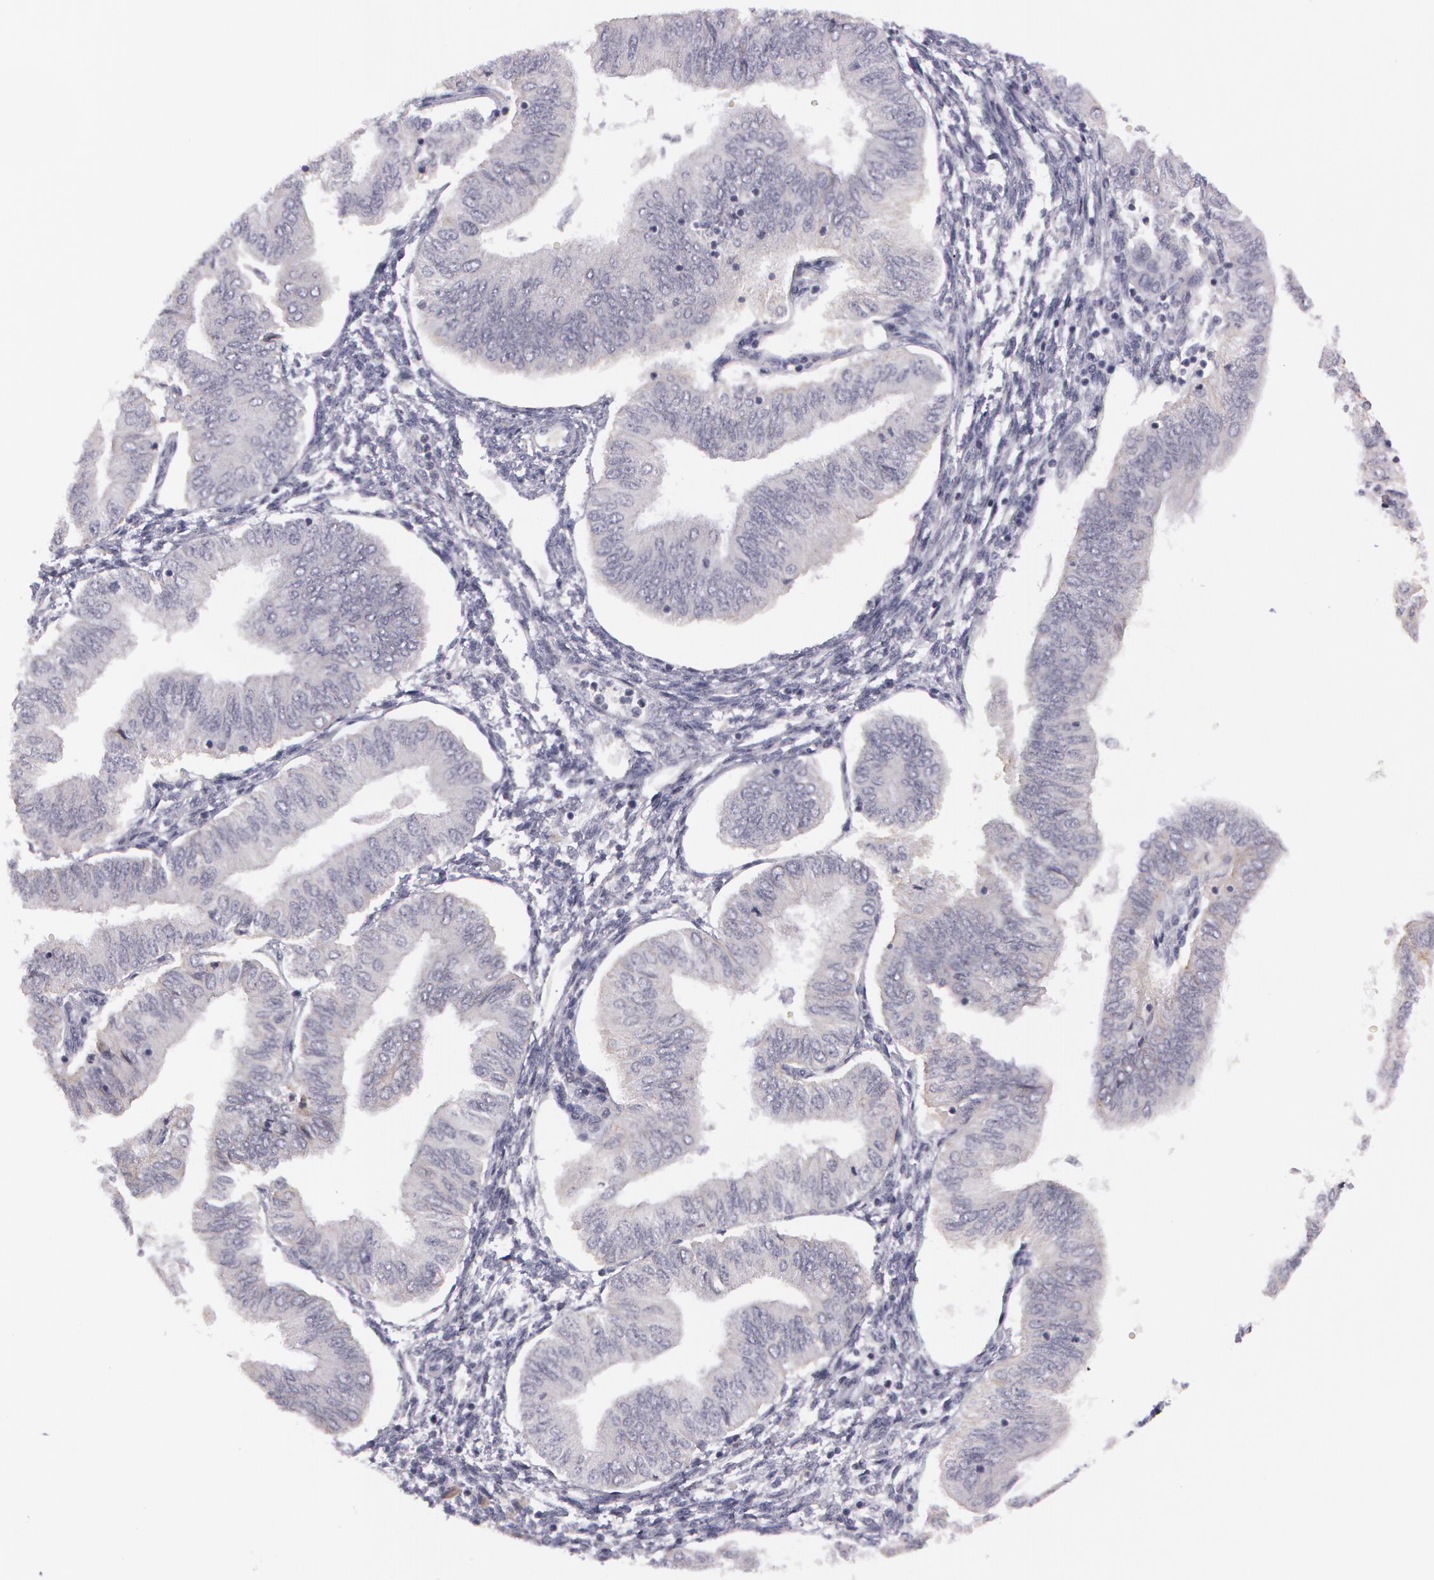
{"staining": {"intensity": "negative", "quantity": "none", "location": "none"}, "tissue": "endometrial cancer", "cell_type": "Tumor cells", "image_type": "cancer", "snomed": [{"axis": "morphology", "description": "Adenocarcinoma, NOS"}, {"axis": "topography", "description": "Endometrium"}], "caption": "Immunohistochemical staining of endometrial adenocarcinoma reveals no significant expression in tumor cells.", "gene": "IL1RN", "patient": {"sex": "female", "age": 51}}